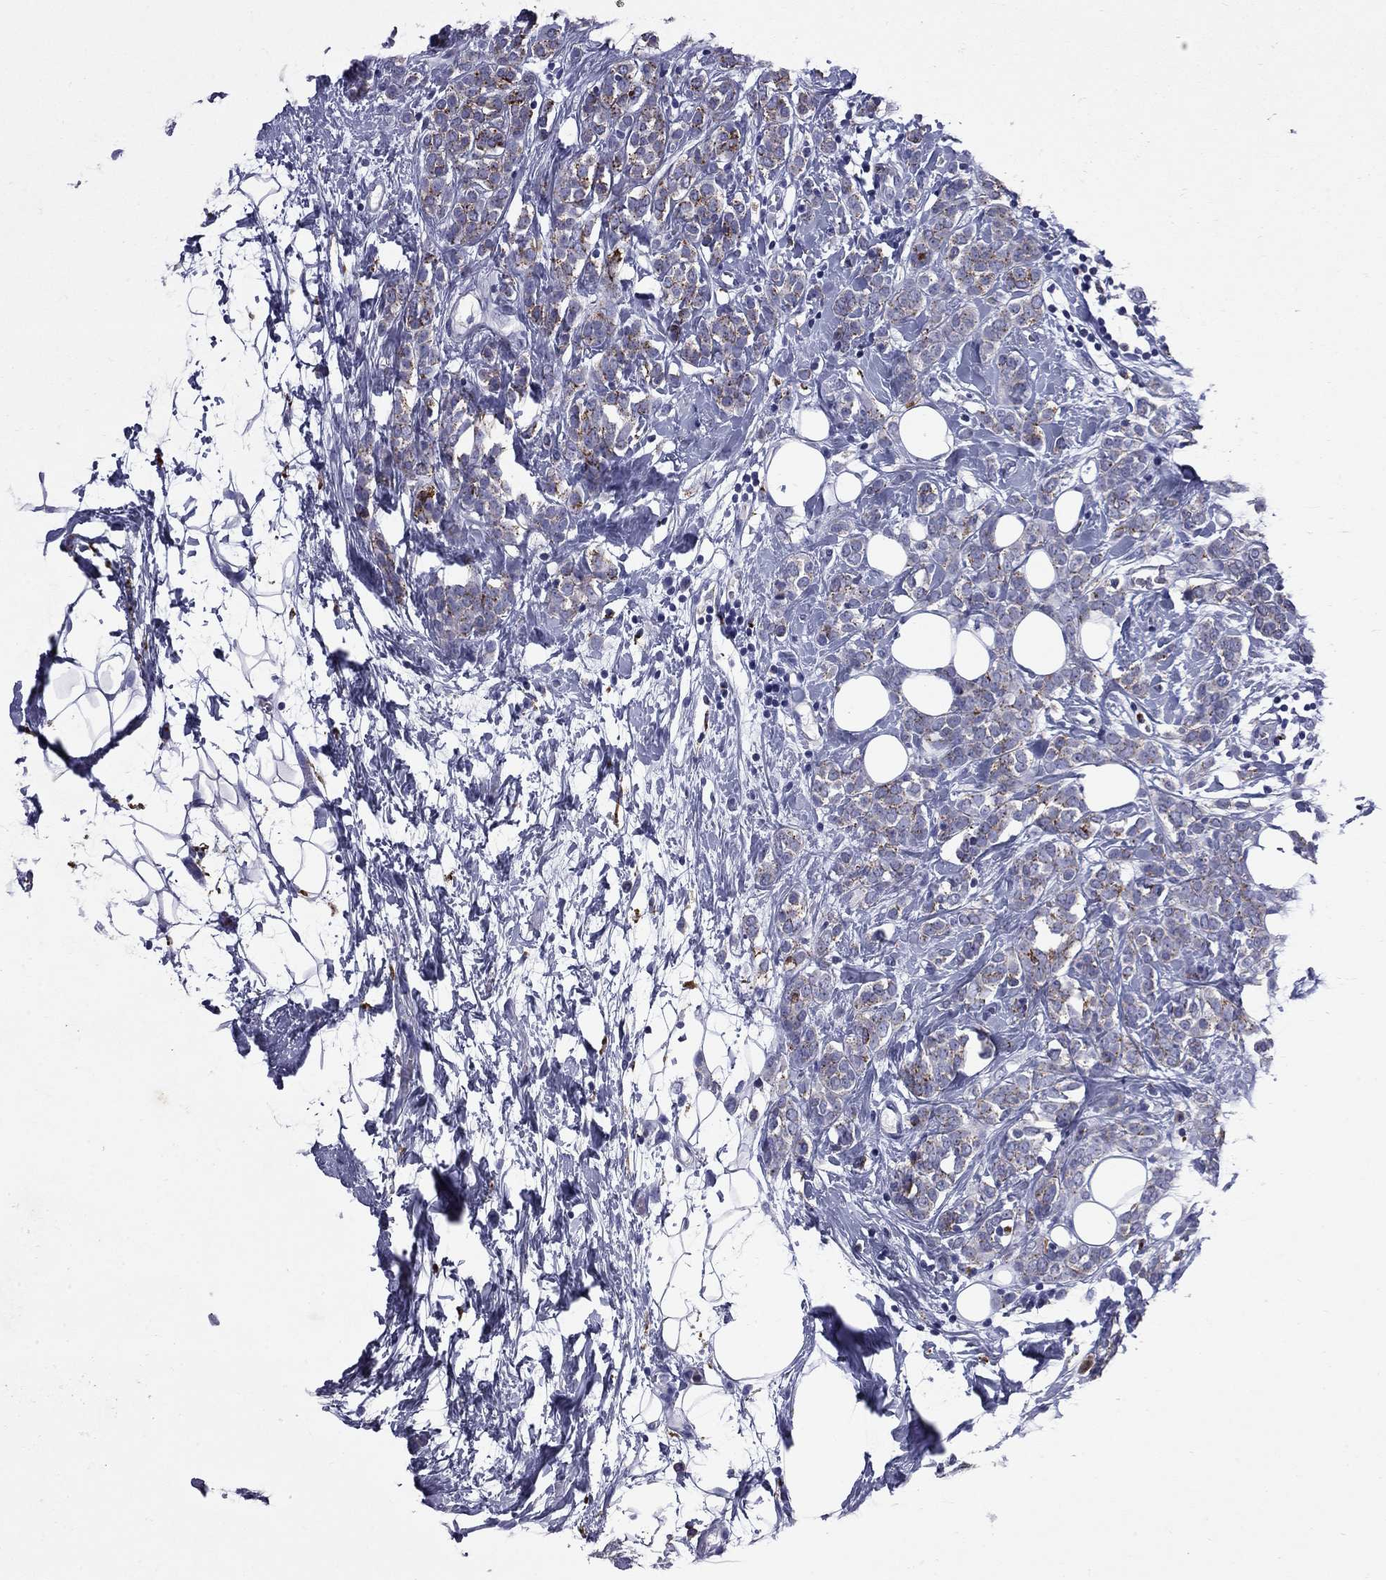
{"staining": {"intensity": "moderate", "quantity": "<25%", "location": "cytoplasmic/membranous"}, "tissue": "breast cancer", "cell_type": "Tumor cells", "image_type": "cancer", "snomed": [{"axis": "morphology", "description": "Lobular carcinoma"}, {"axis": "topography", "description": "Breast"}], "caption": "IHC micrograph of neoplastic tissue: human breast cancer (lobular carcinoma) stained using immunohistochemistry (IHC) demonstrates low levels of moderate protein expression localized specifically in the cytoplasmic/membranous of tumor cells, appearing as a cytoplasmic/membranous brown color.", "gene": "MADCAM1", "patient": {"sex": "female", "age": 49}}